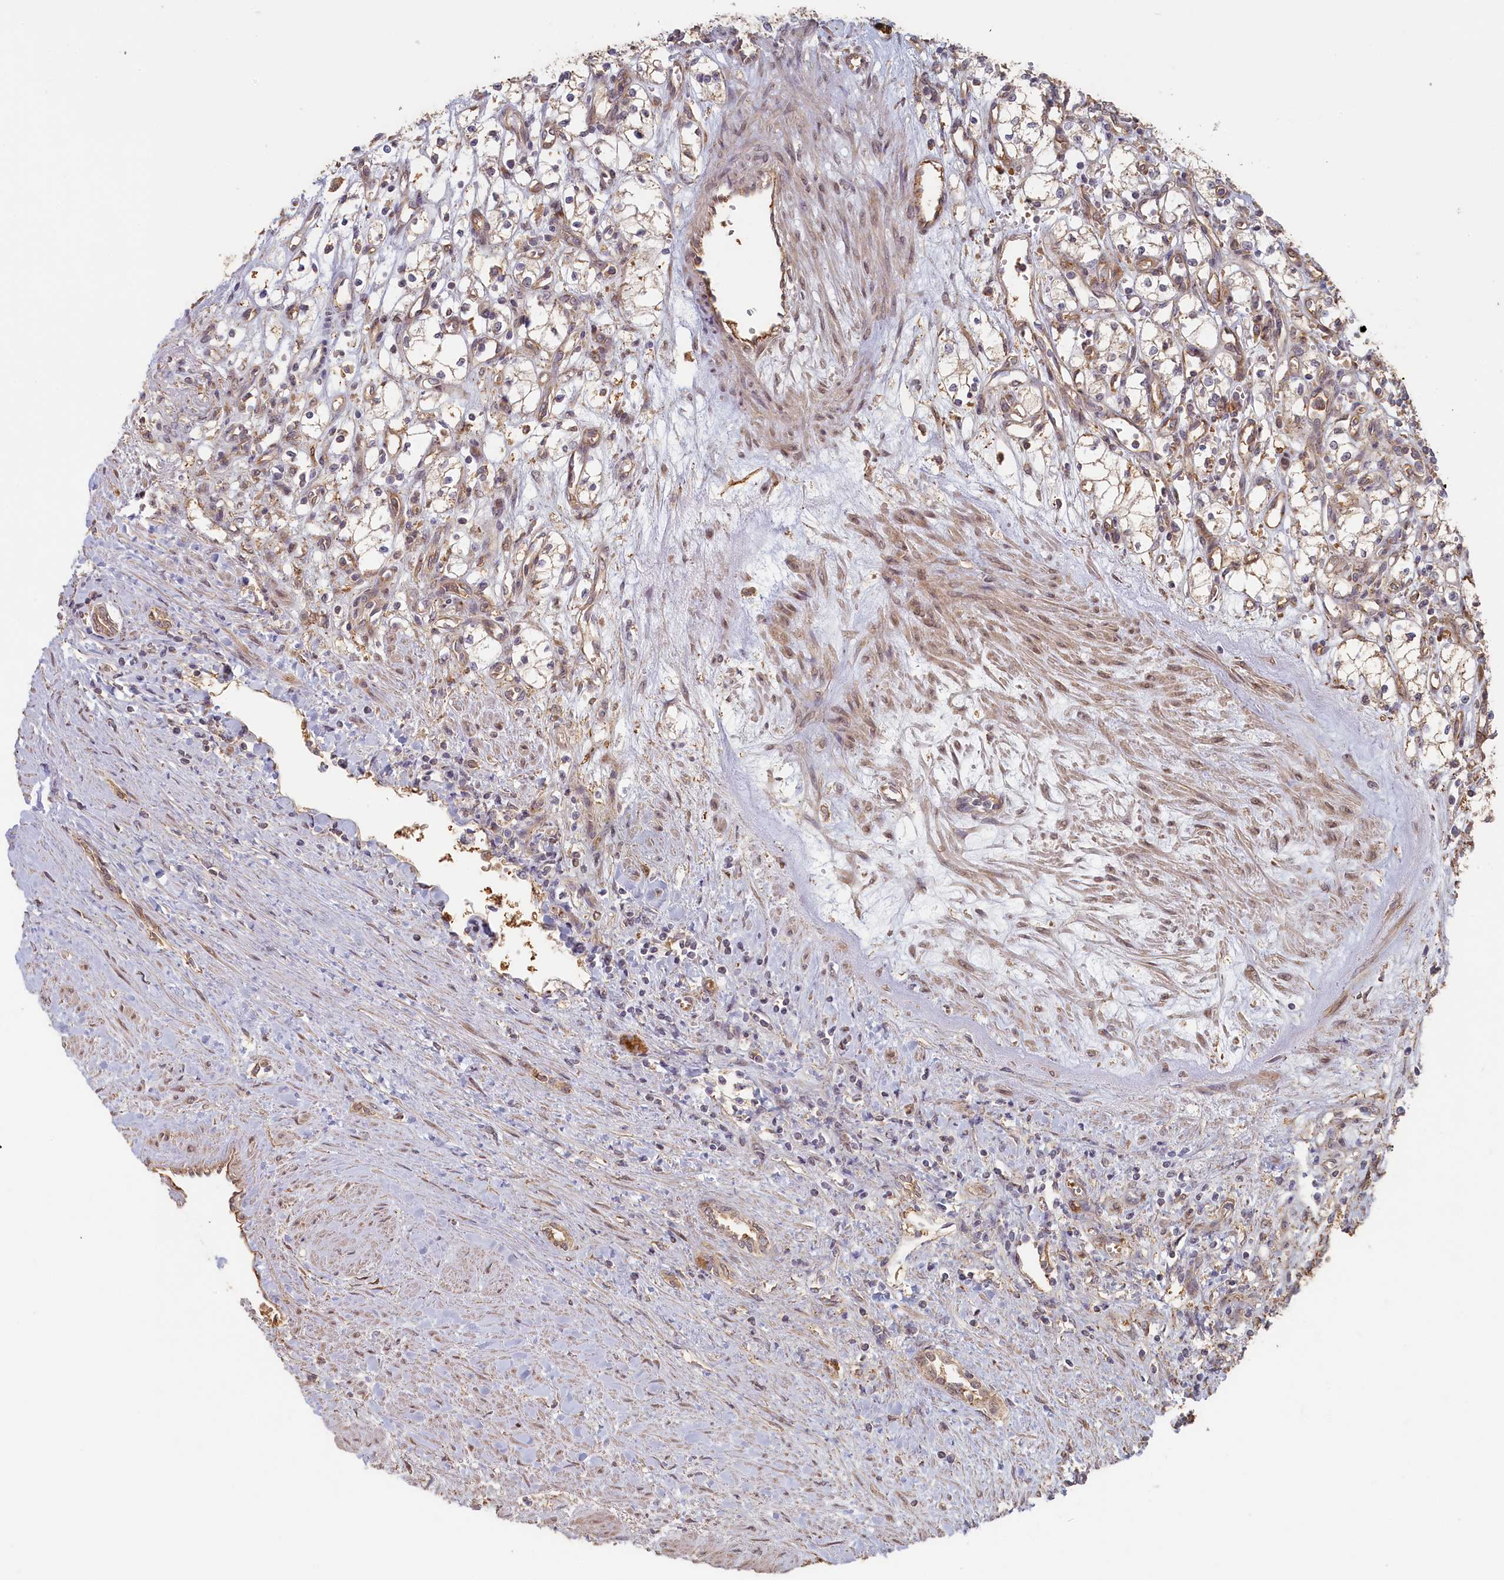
{"staining": {"intensity": "negative", "quantity": "none", "location": "none"}, "tissue": "renal cancer", "cell_type": "Tumor cells", "image_type": "cancer", "snomed": [{"axis": "morphology", "description": "Adenocarcinoma, NOS"}, {"axis": "topography", "description": "Kidney"}], "caption": "Tumor cells are negative for brown protein staining in renal cancer.", "gene": "STX16", "patient": {"sex": "male", "age": 59}}